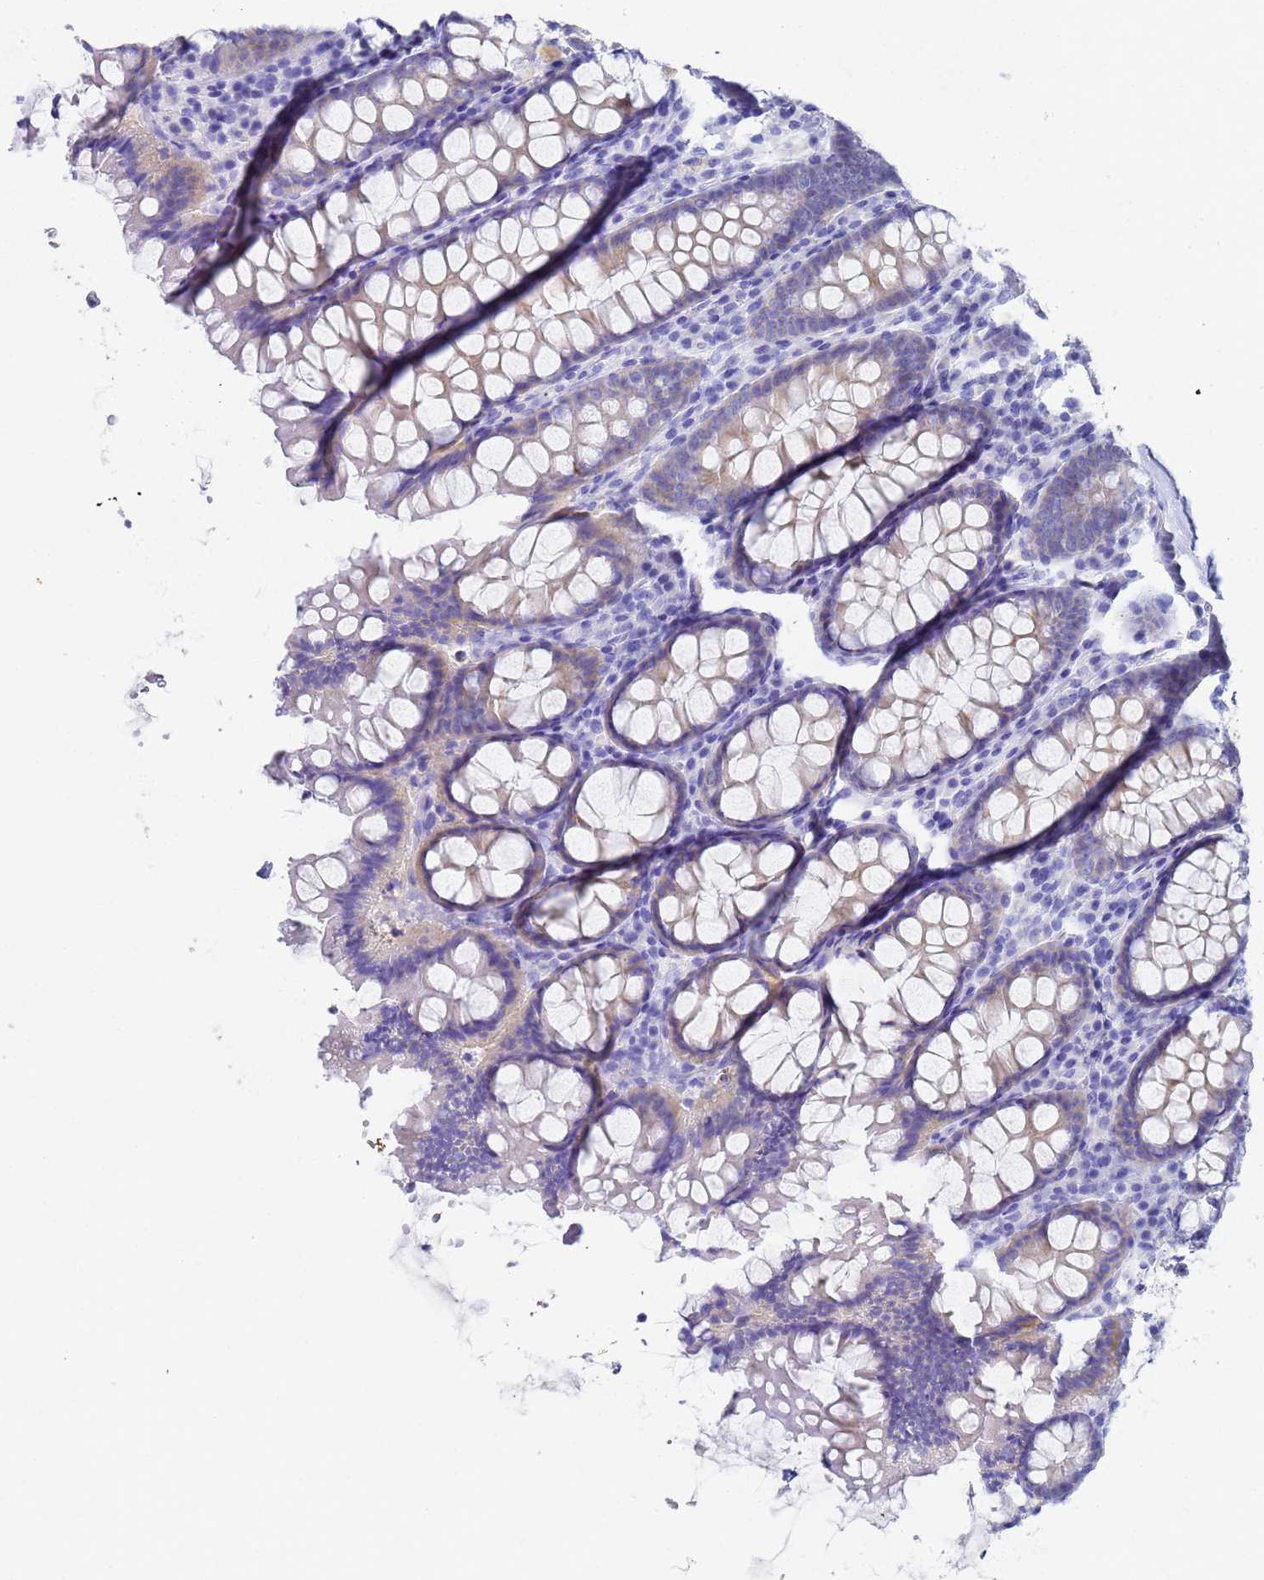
{"staining": {"intensity": "negative", "quantity": "none", "location": "none"}, "tissue": "colon", "cell_type": "Endothelial cells", "image_type": "normal", "snomed": [{"axis": "morphology", "description": "Normal tissue, NOS"}, {"axis": "topography", "description": "Colon"}], "caption": "High power microscopy micrograph of an immunohistochemistry image of benign colon, revealing no significant positivity in endothelial cells. Brightfield microscopy of immunohistochemistry stained with DAB (brown) and hematoxylin (blue), captured at high magnification.", "gene": "C2orf72", "patient": {"sex": "female", "age": 79}}